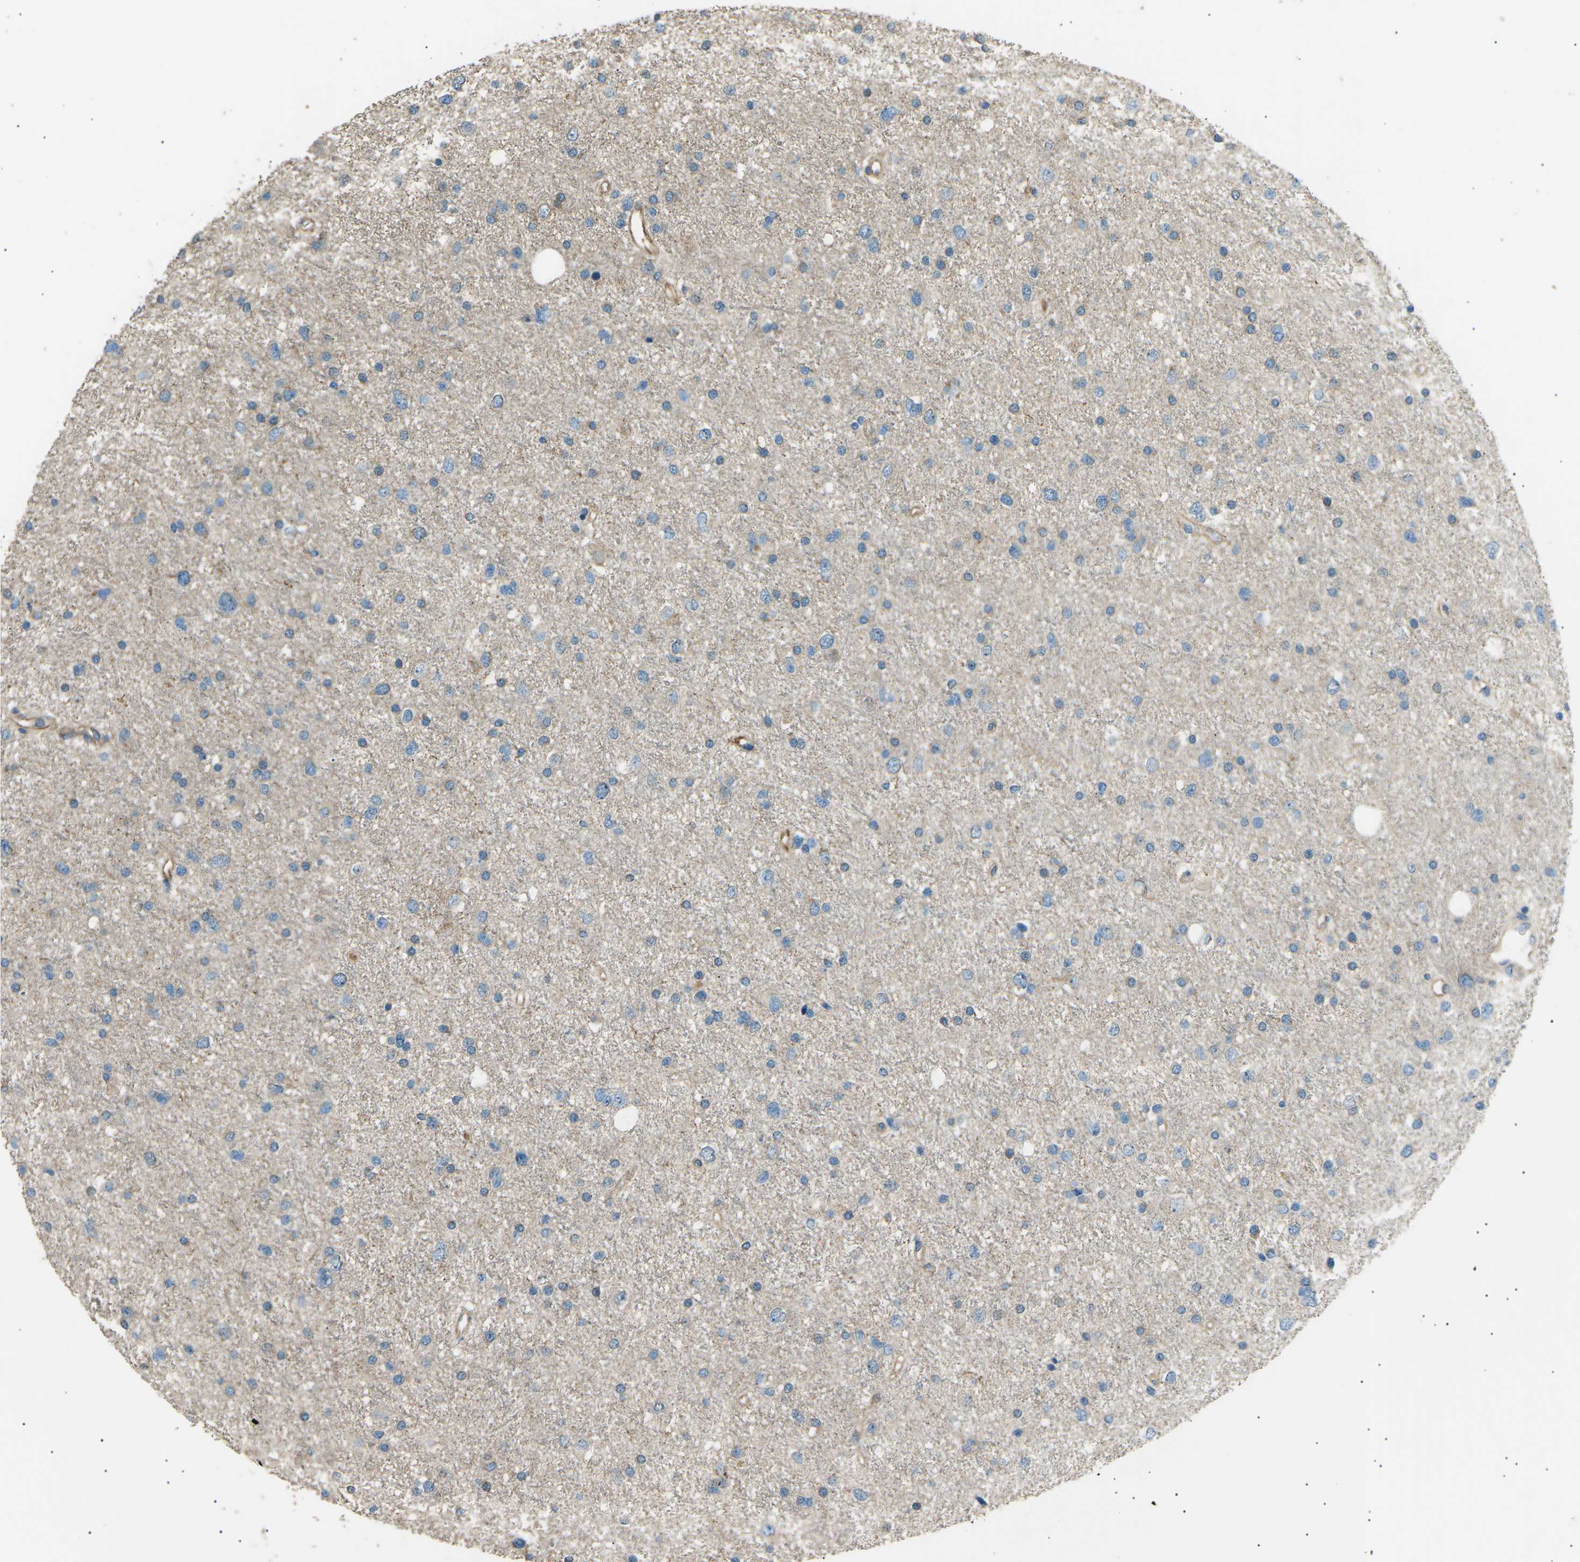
{"staining": {"intensity": "negative", "quantity": "none", "location": "none"}, "tissue": "glioma", "cell_type": "Tumor cells", "image_type": "cancer", "snomed": [{"axis": "morphology", "description": "Glioma, malignant, Low grade"}, {"axis": "topography", "description": "Brain"}], "caption": "Tumor cells show no significant protein positivity in glioma.", "gene": "SLK", "patient": {"sex": "female", "age": 37}}